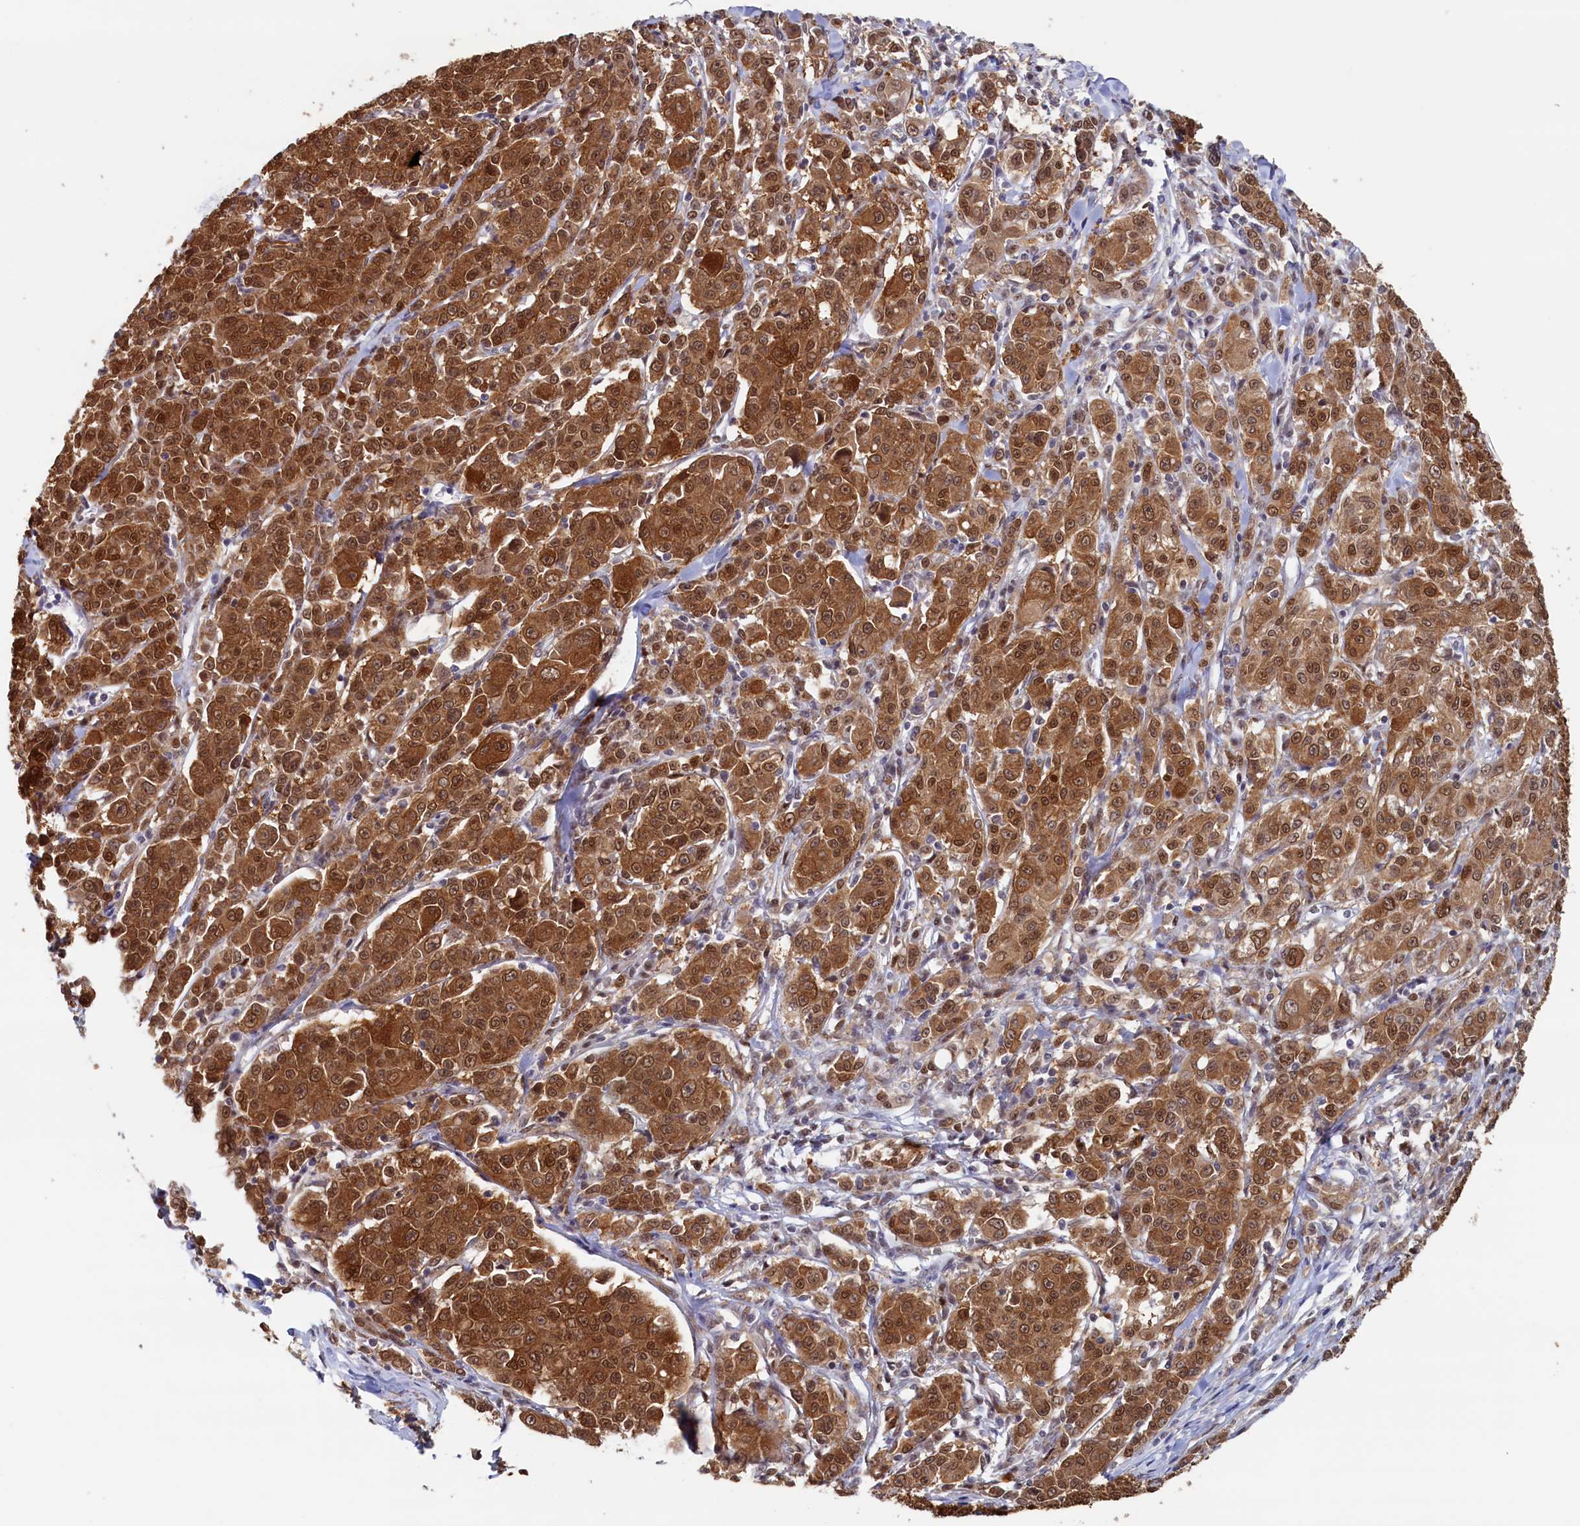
{"staining": {"intensity": "strong", "quantity": ">75%", "location": "cytoplasmic/membranous,nuclear"}, "tissue": "melanoma", "cell_type": "Tumor cells", "image_type": "cancer", "snomed": [{"axis": "morphology", "description": "Malignant melanoma, NOS"}, {"axis": "topography", "description": "Skin"}], "caption": "Immunohistochemistry (IHC) staining of malignant melanoma, which reveals high levels of strong cytoplasmic/membranous and nuclear positivity in about >75% of tumor cells indicating strong cytoplasmic/membranous and nuclear protein staining. The staining was performed using DAB (3,3'-diaminobenzidine) (brown) for protein detection and nuclei were counterstained in hematoxylin (blue).", "gene": "AHCY", "patient": {"sex": "female", "age": 52}}